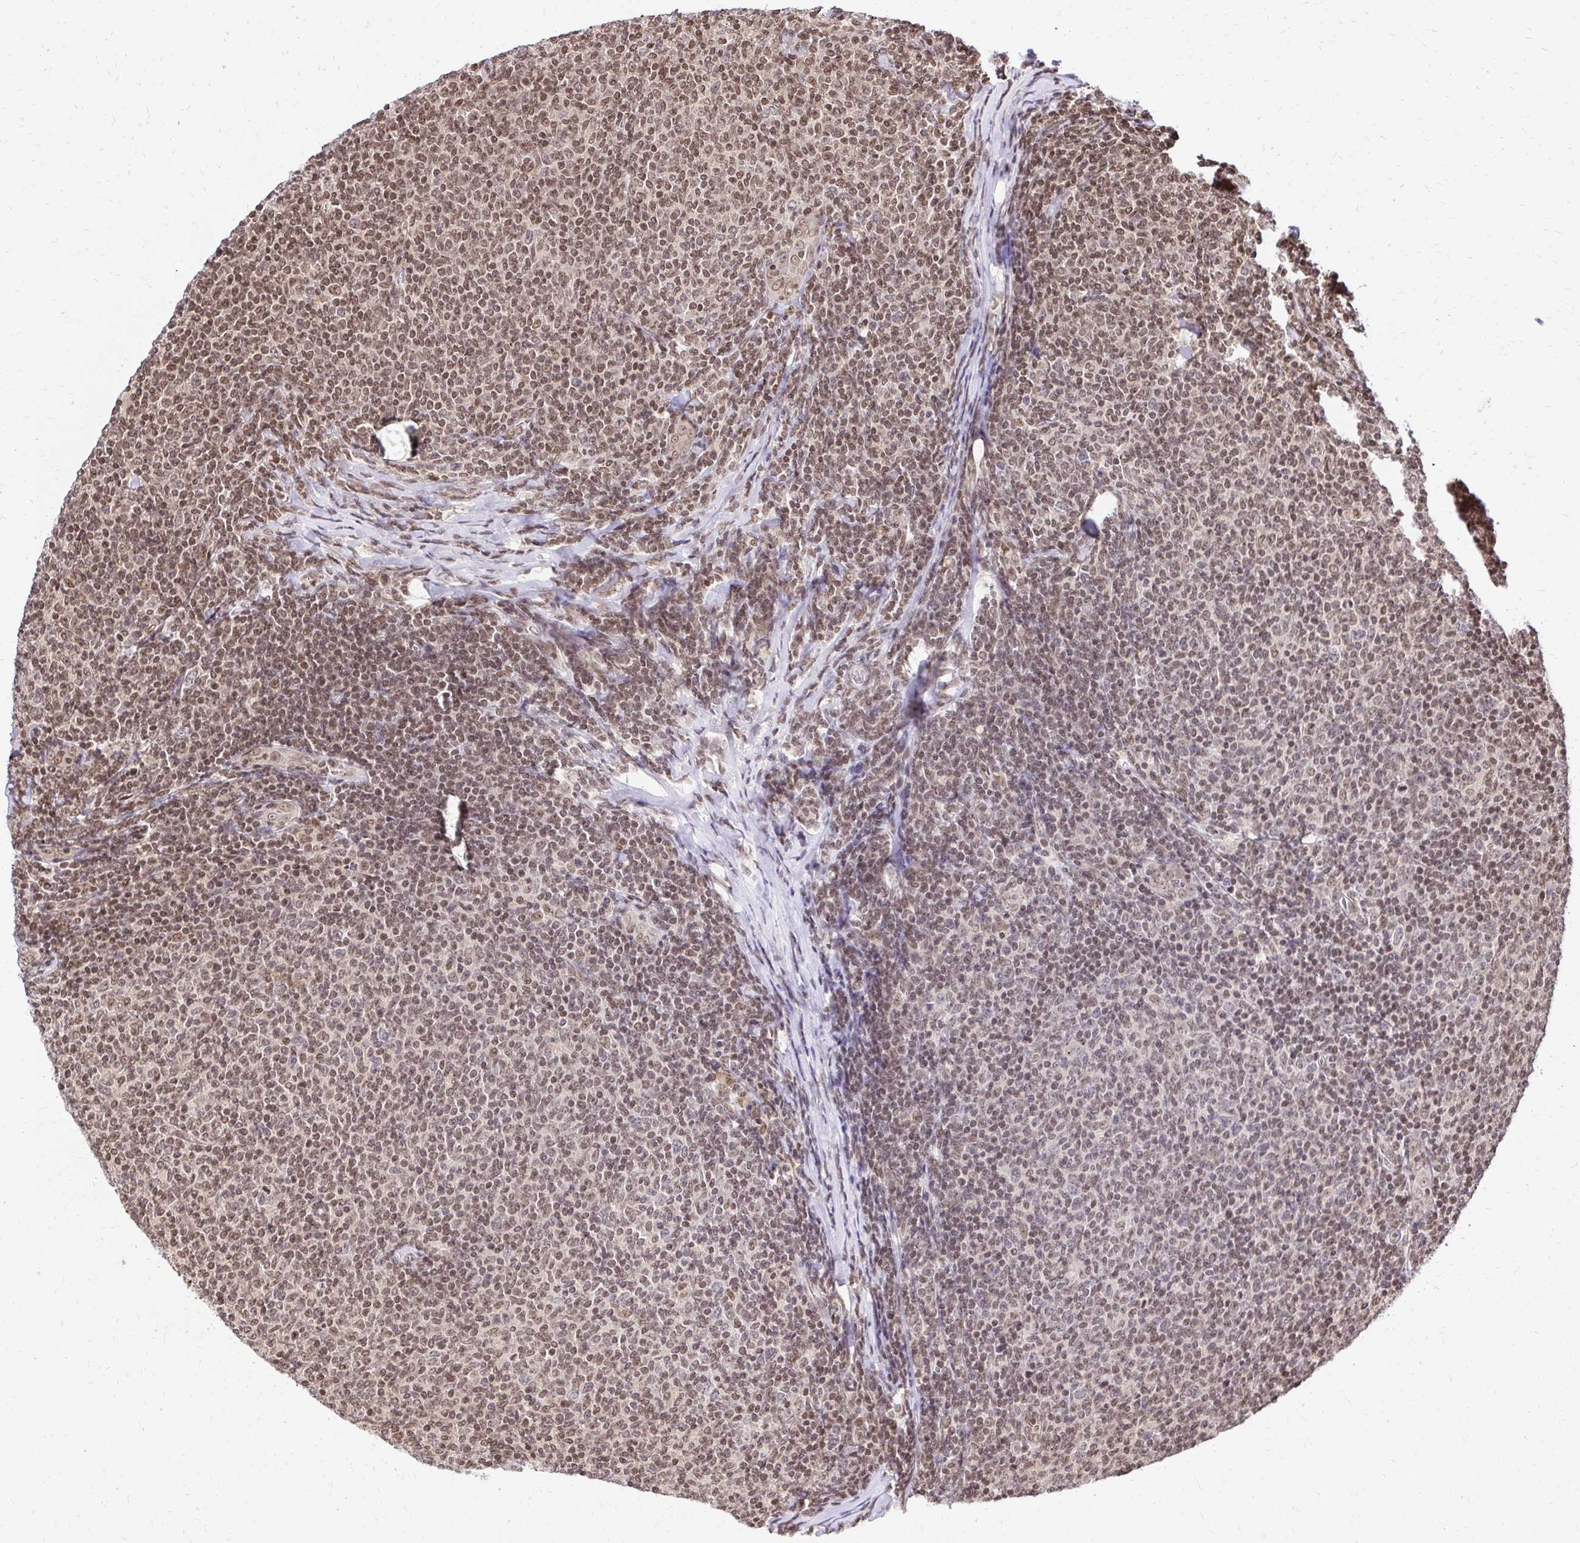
{"staining": {"intensity": "moderate", "quantity": "25%-75%", "location": "nuclear"}, "tissue": "lymphoma", "cell_type": "Tumor cells", "image_type": "cancer", "snomed": [{"axis": "morphology", "description": "Malignant lymphoma, non-Hodgkin's type, Low grade"}, {"axis": "topography", "description": "Lymph node"}], "caption": "IHC of lymphoma displays medium levels of moderate nuclear positivity in approximately 25%-75% of tumor cells.", "gene": "GLYR1", "patient": {"sex": "male", "age": 52}}